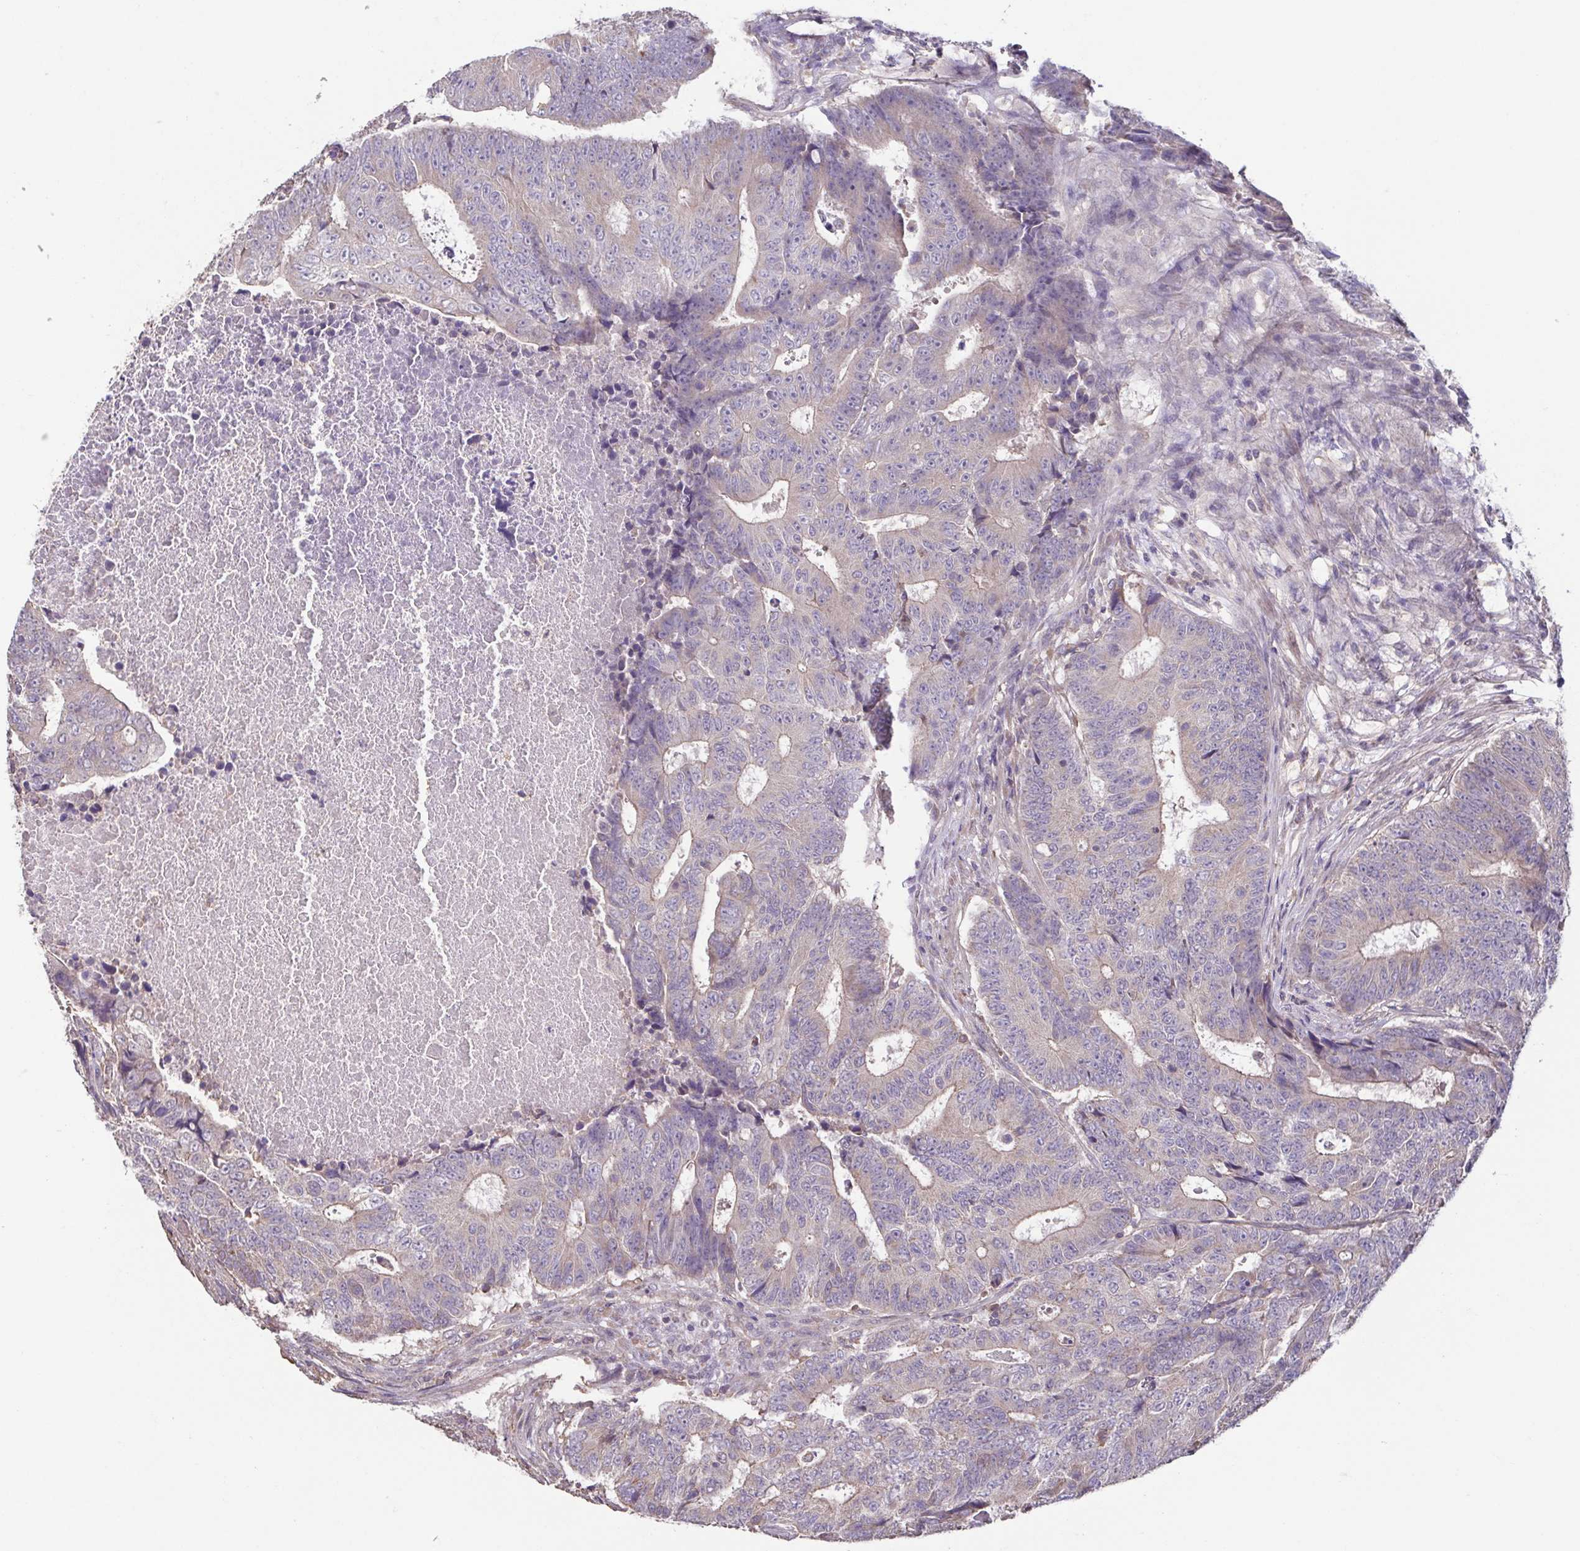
{"staining": {"intensity": "weak", "quantity": "<25%", "location": "cytoplasmic/membranous"}, "tissue": "colorectal cancer", "cell_type": "Tumor cells", "image_type": "cancer", "snomed": [{"axis": "morphology", "description": "Adenocarcinoma, NOS"}, {"axis": "topography", "description": "Colon"}], "caption": "Immunohistochemical staining of human colorectal cancer demonstrates no significant staining in tumor cells. (DAB immunohistochemistry with hematoxylin counter stain).", "gene": "ACTRT2", "patient": {"sex": "female", "age": 48}}